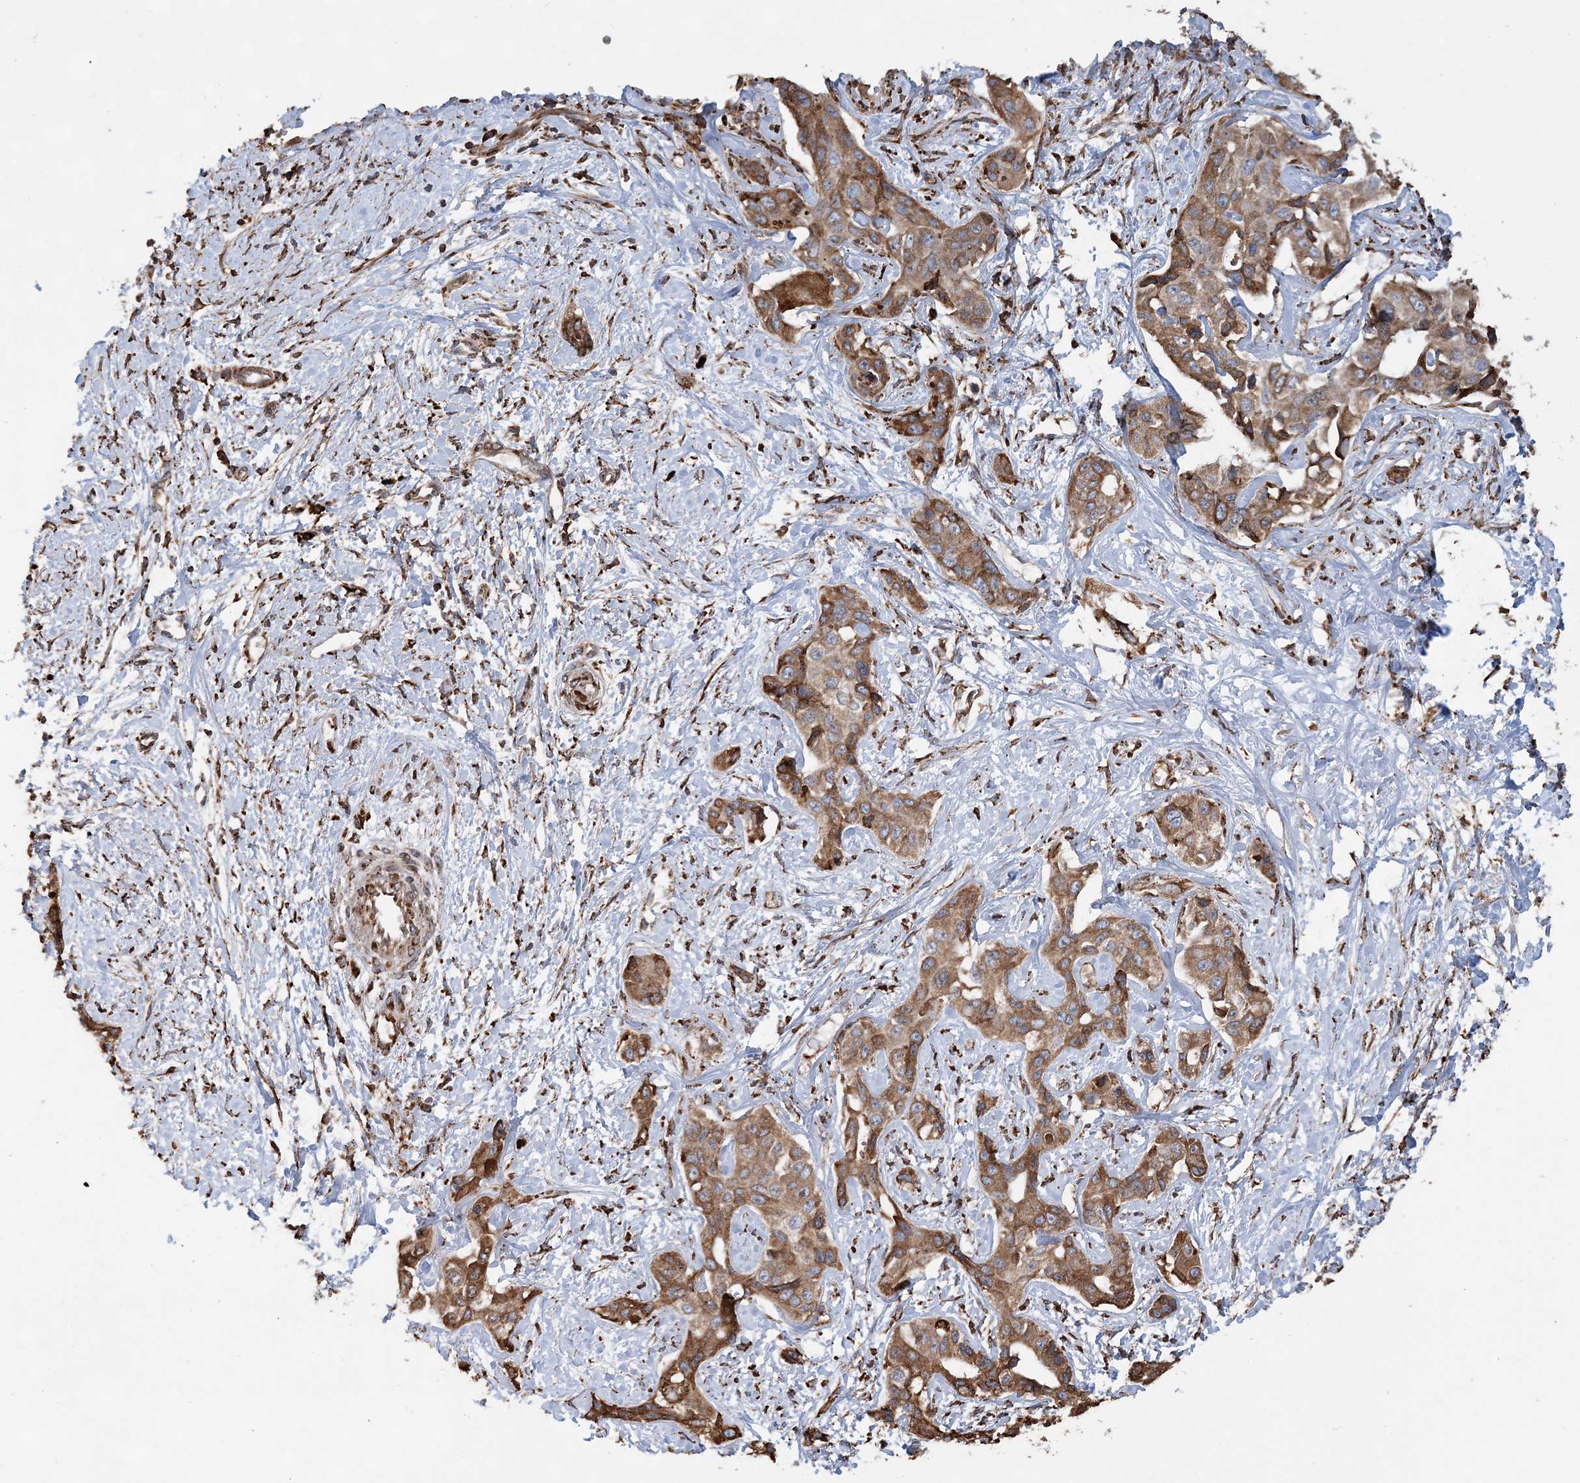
{"staining": {"intensity": "moderate", "quantity": ">75%", "location": "cytoplasmic/membranous"}, "tissue": "liver cancer", "cell_type": "Tumor cells", "image_type": "cancer", "snomed": [{"axis": "morphology", "description": "Cholangiocarcinoma"}, {"axis": "topography", "description": "Liver"}], "caption": "A high-resolution image shows immunohistochemistry (IHC) staining of liver cancer, which demonstrates moderate cytoplasmic/membranous positivity in about >75% of tumor cells.", "gene": "WDR12", "patient": {"sex": "male", "age": 59}}